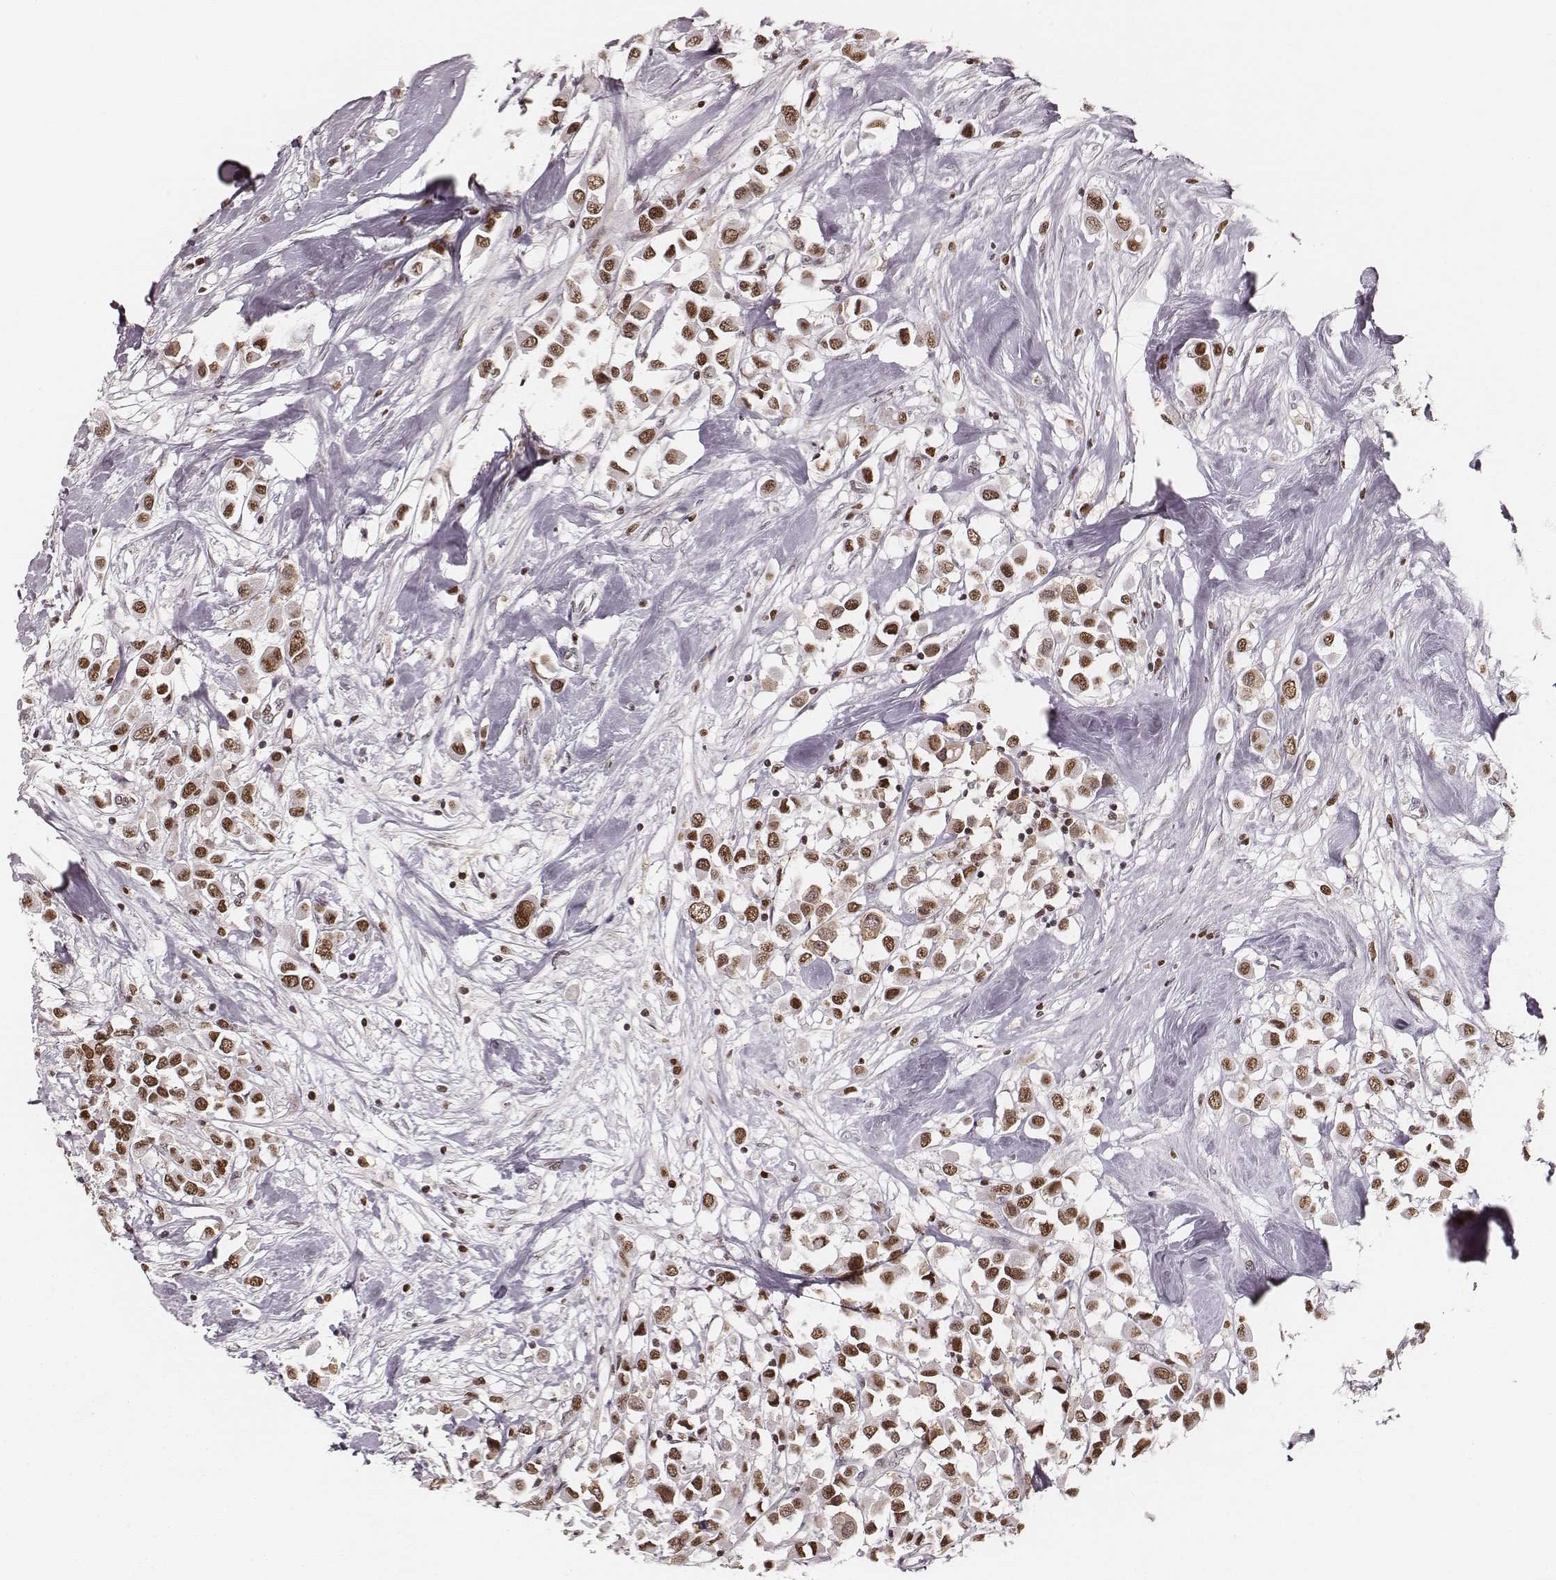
{"staining": {"intensity": "moderate", "quantity": ">75%", "location": "nuclear"}, "tissue": "breast cancer", "cell_type": "Tumor cells", "image_type": "cancer", "snomed": [{"axis": "morphology", "description": "Duct carcinoma"}, {"axis": "topography", "description": "Breast"}], "caption": "Brown immunohistochemical staining in breast invasive ductal carcinoma shows moderate nuclear positivity in approximately >75% of tumor cells. (DAB IHC, brown staining for protein, blue staining for nuclei).", "gene": "PARP1", "patient": {"sex": "female", "age": 61}}